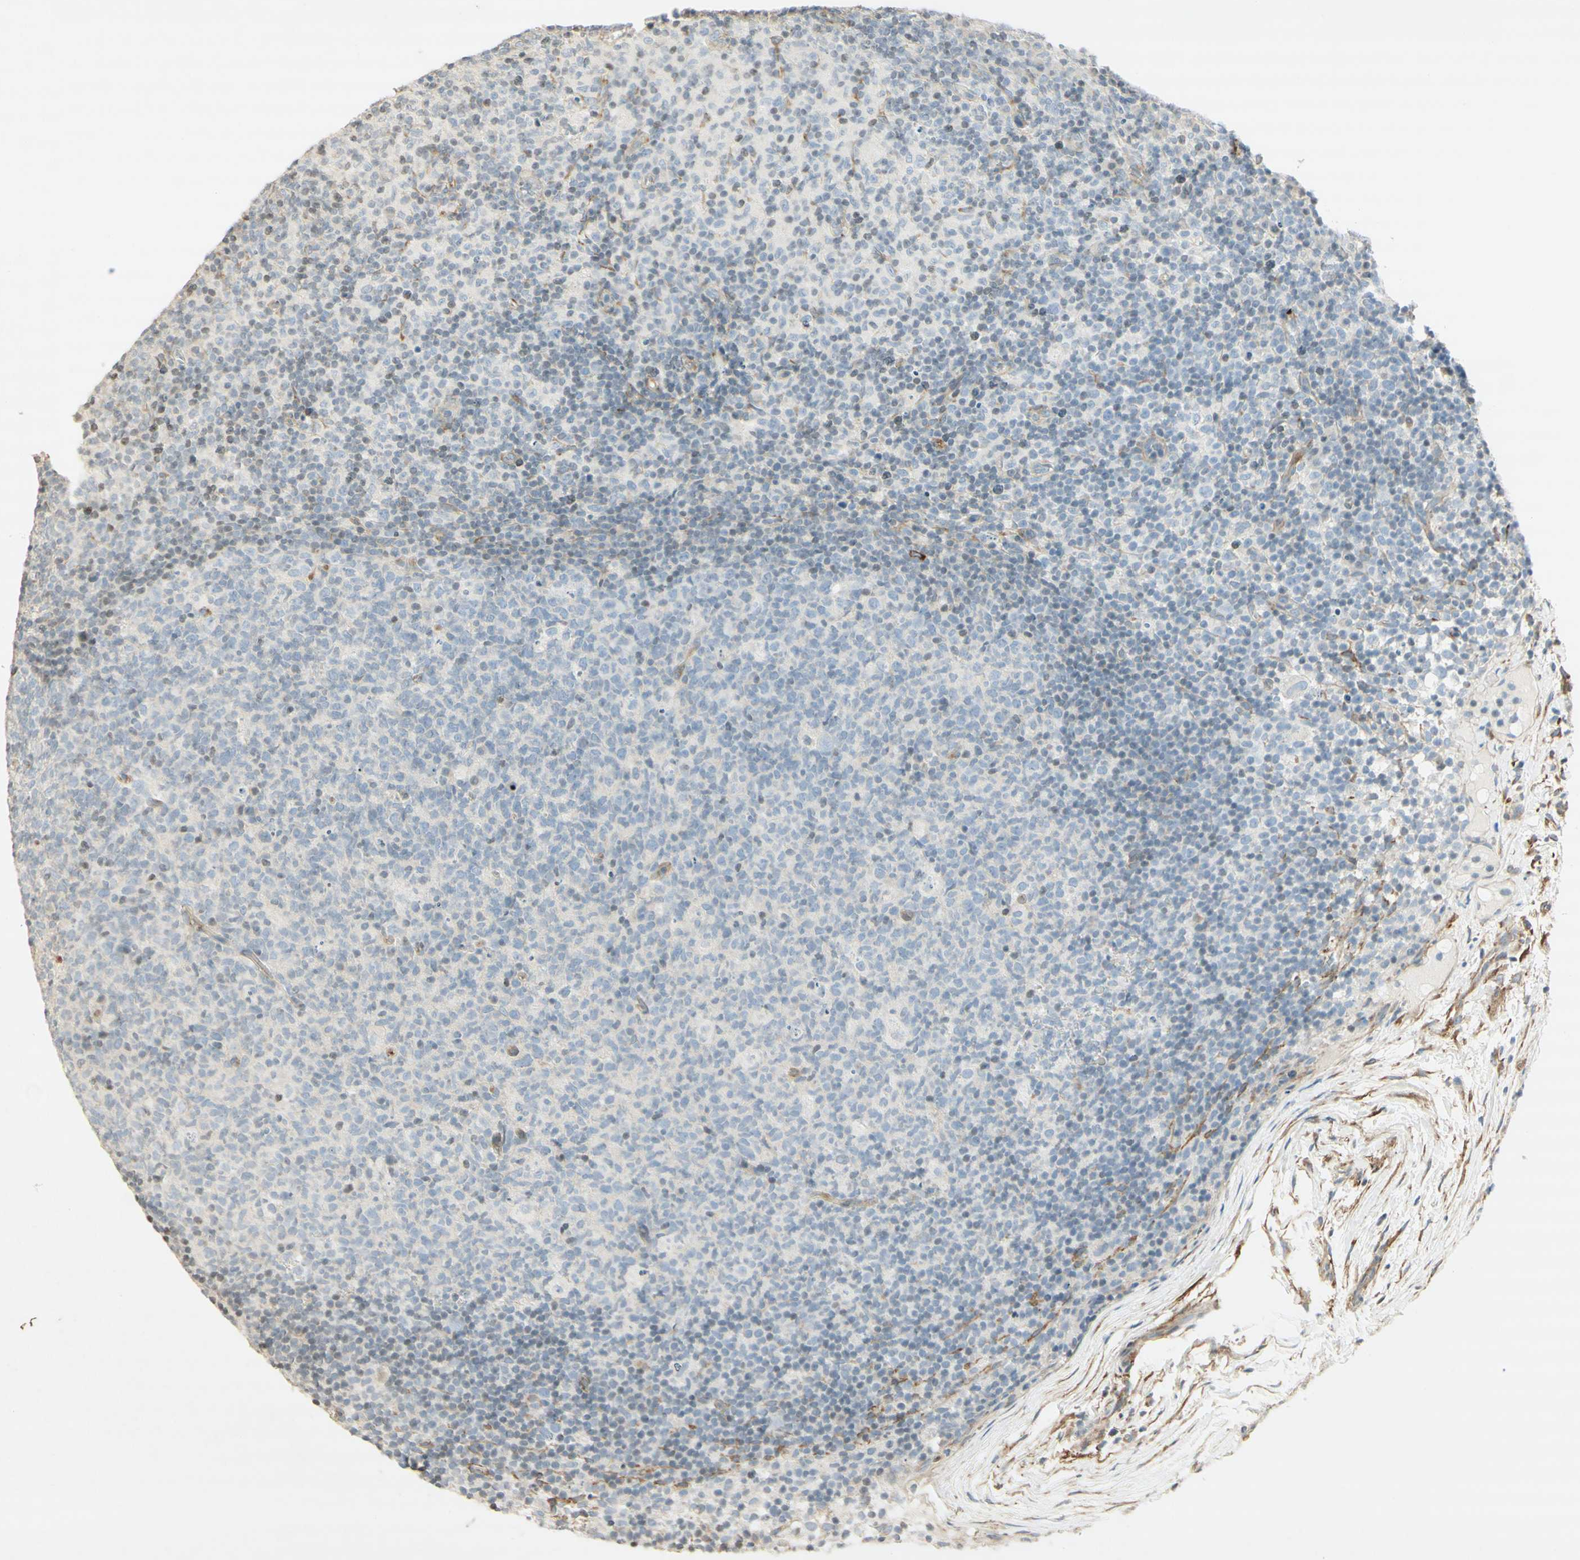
{"staining": {"intensity": "negative", "quantity": "none", "location": "none"}, "tissue": "lymph node", "cell_type": "Germinal center cells", "image_type": "normal", "snomed": [{"axis": "morphology", "description": "Normal tissue, NOS"}, {"axis": "morphology", "description": "Inflammation, NOS"}, {"axis": "topography", "description": "Lymph node"}], "caption": "A high-resolution histopathology image shows immunohistochemistry staining of benign lymph node, which displays no significant expression in germinal center cells.", "gene": "MAP1B", "patient": {"sex": "male", "age": 55}}